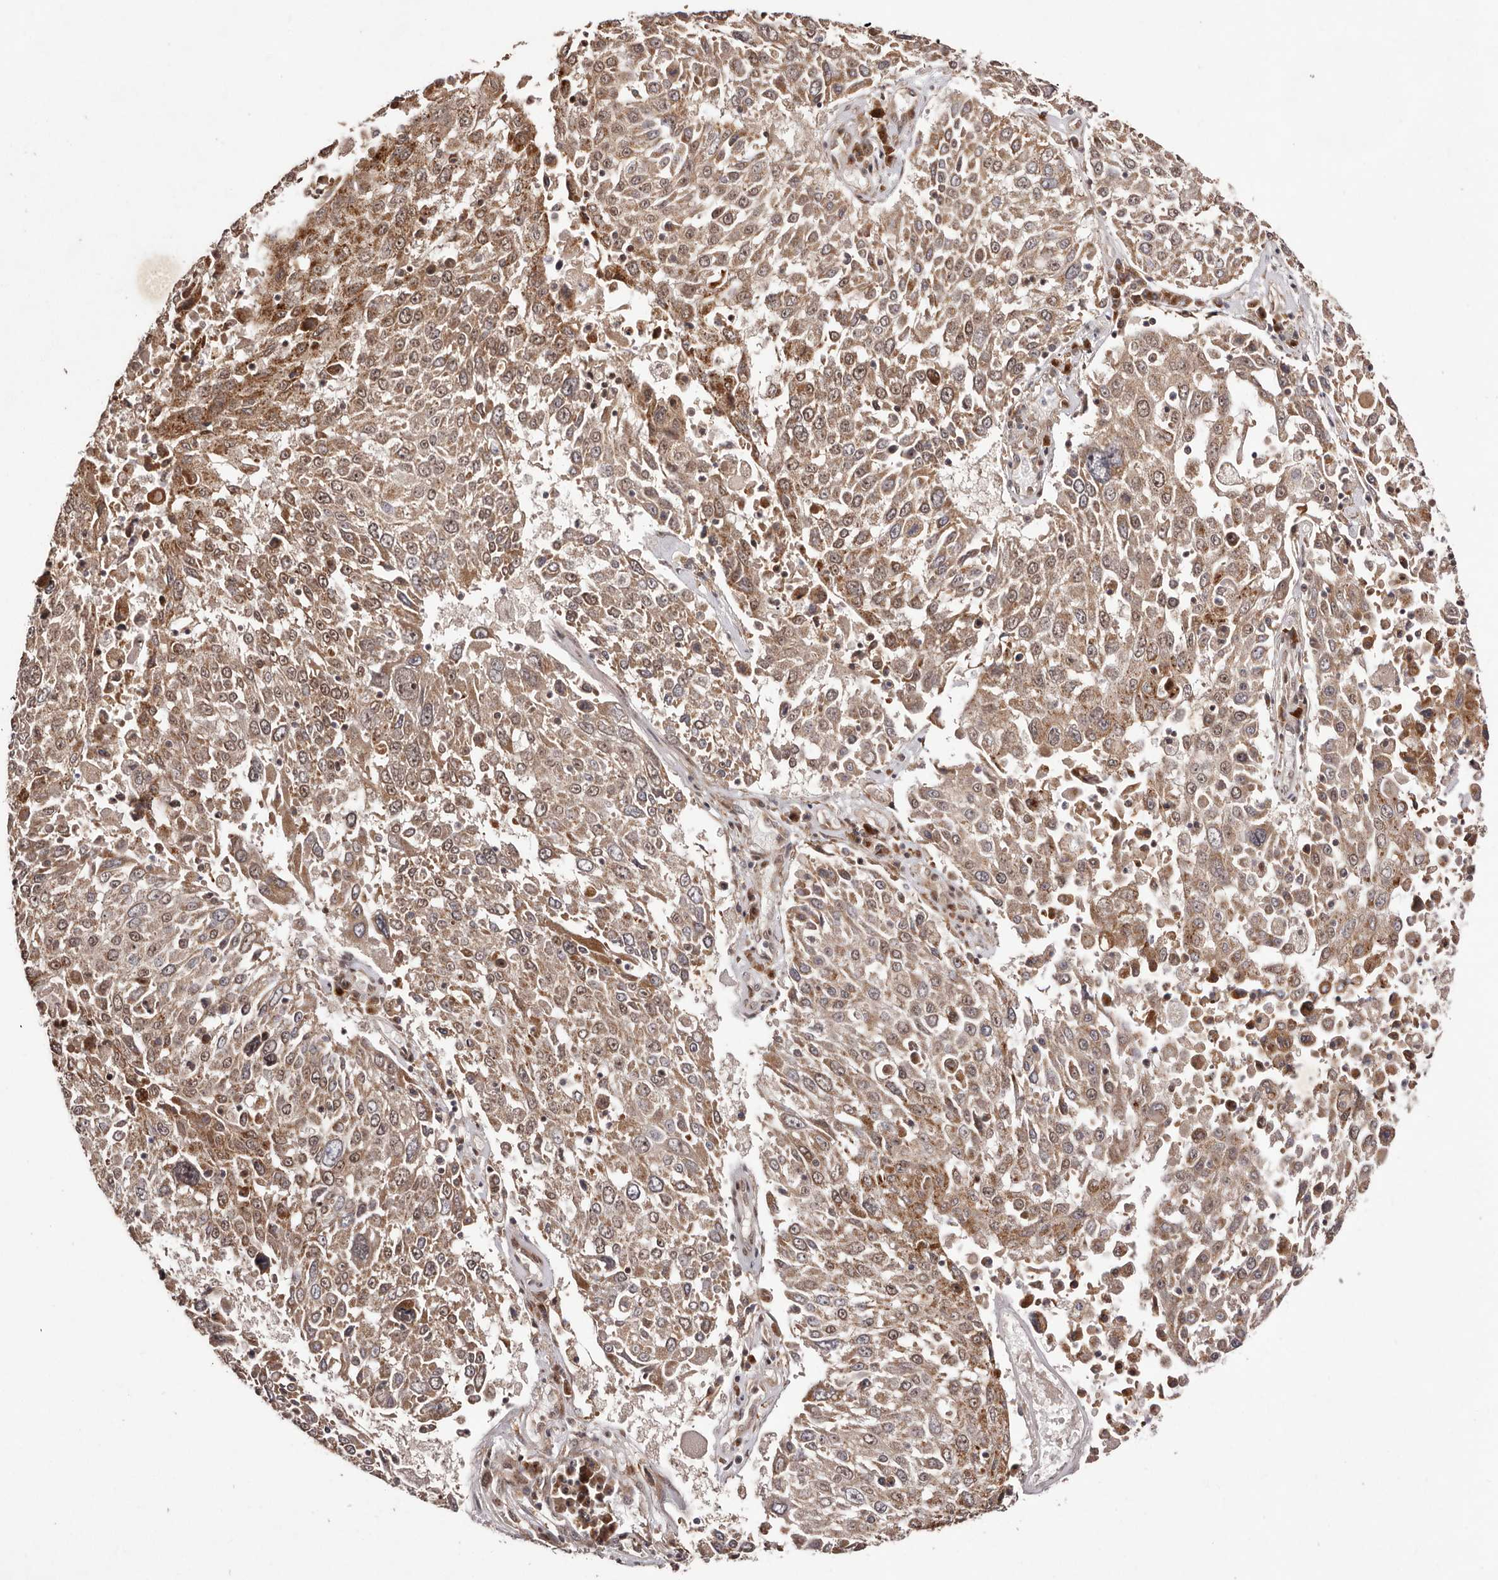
{"staining": {"intensity": "moderate", "quantity": ">75%", "location": "cytoplasmic/membranous"}, "tissue": "lung cancer", "cell_type": "Tumor cells", "image_type": "cancer", "snomed": [{"axis": "morphology", "description": "Squamous cell carcinoma, NOS"}, {"axis": "topography", "description": "Lung"}], "caption": "IHC (DAB) staining of lung cancer (squamous cell carcinoma) exhibits moderate cytoplasmic/membranous protein expression in about >75% of tumor cells. Immunohistochemistry (ihc) stains the protein of interest in brown and the nuclei are stained blue.", "gene": "EGR3", "patient": {"sex": "male", "age": 65}}